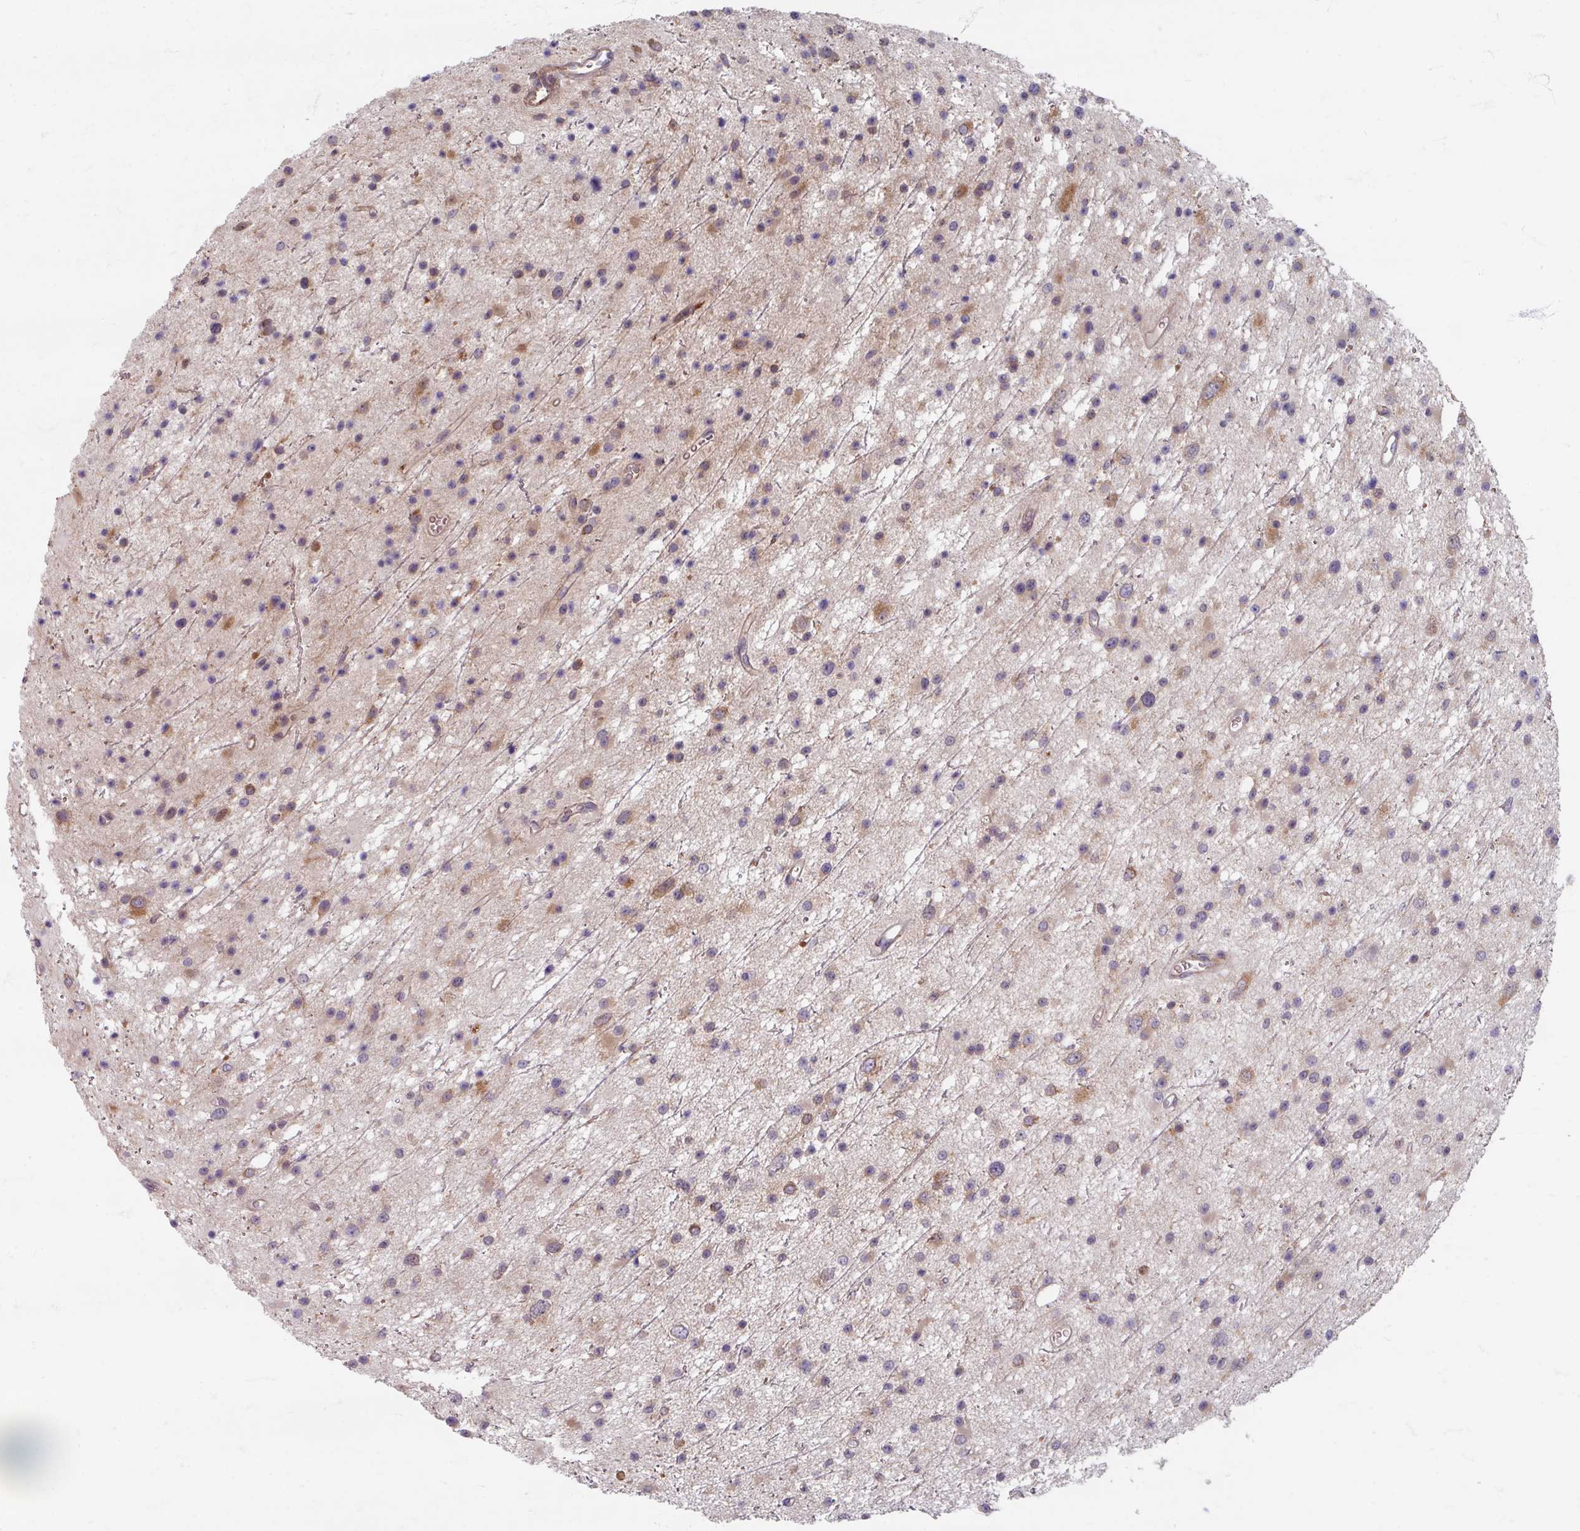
{"staining": {"intensity": "moderate", "quantity": "<25%", "location": "cytoplasmic/membranous"}, "tissue": "glioma", "cell_type": "Tumor cells", "image_type": "cancer", "snomed": [{"axis": "morphology", "description": "Glioma, malignant, Low grade"}, {"axis": "topography", "description": "Cerebral cortex"}], "caption": "A photomicrograph of glioma stained for a protein exhibits moderate cytoplasmic/membranous brown staining in tumor cells.", "gene": "STAM", "patient": {"sex": "female", "age": 39}}